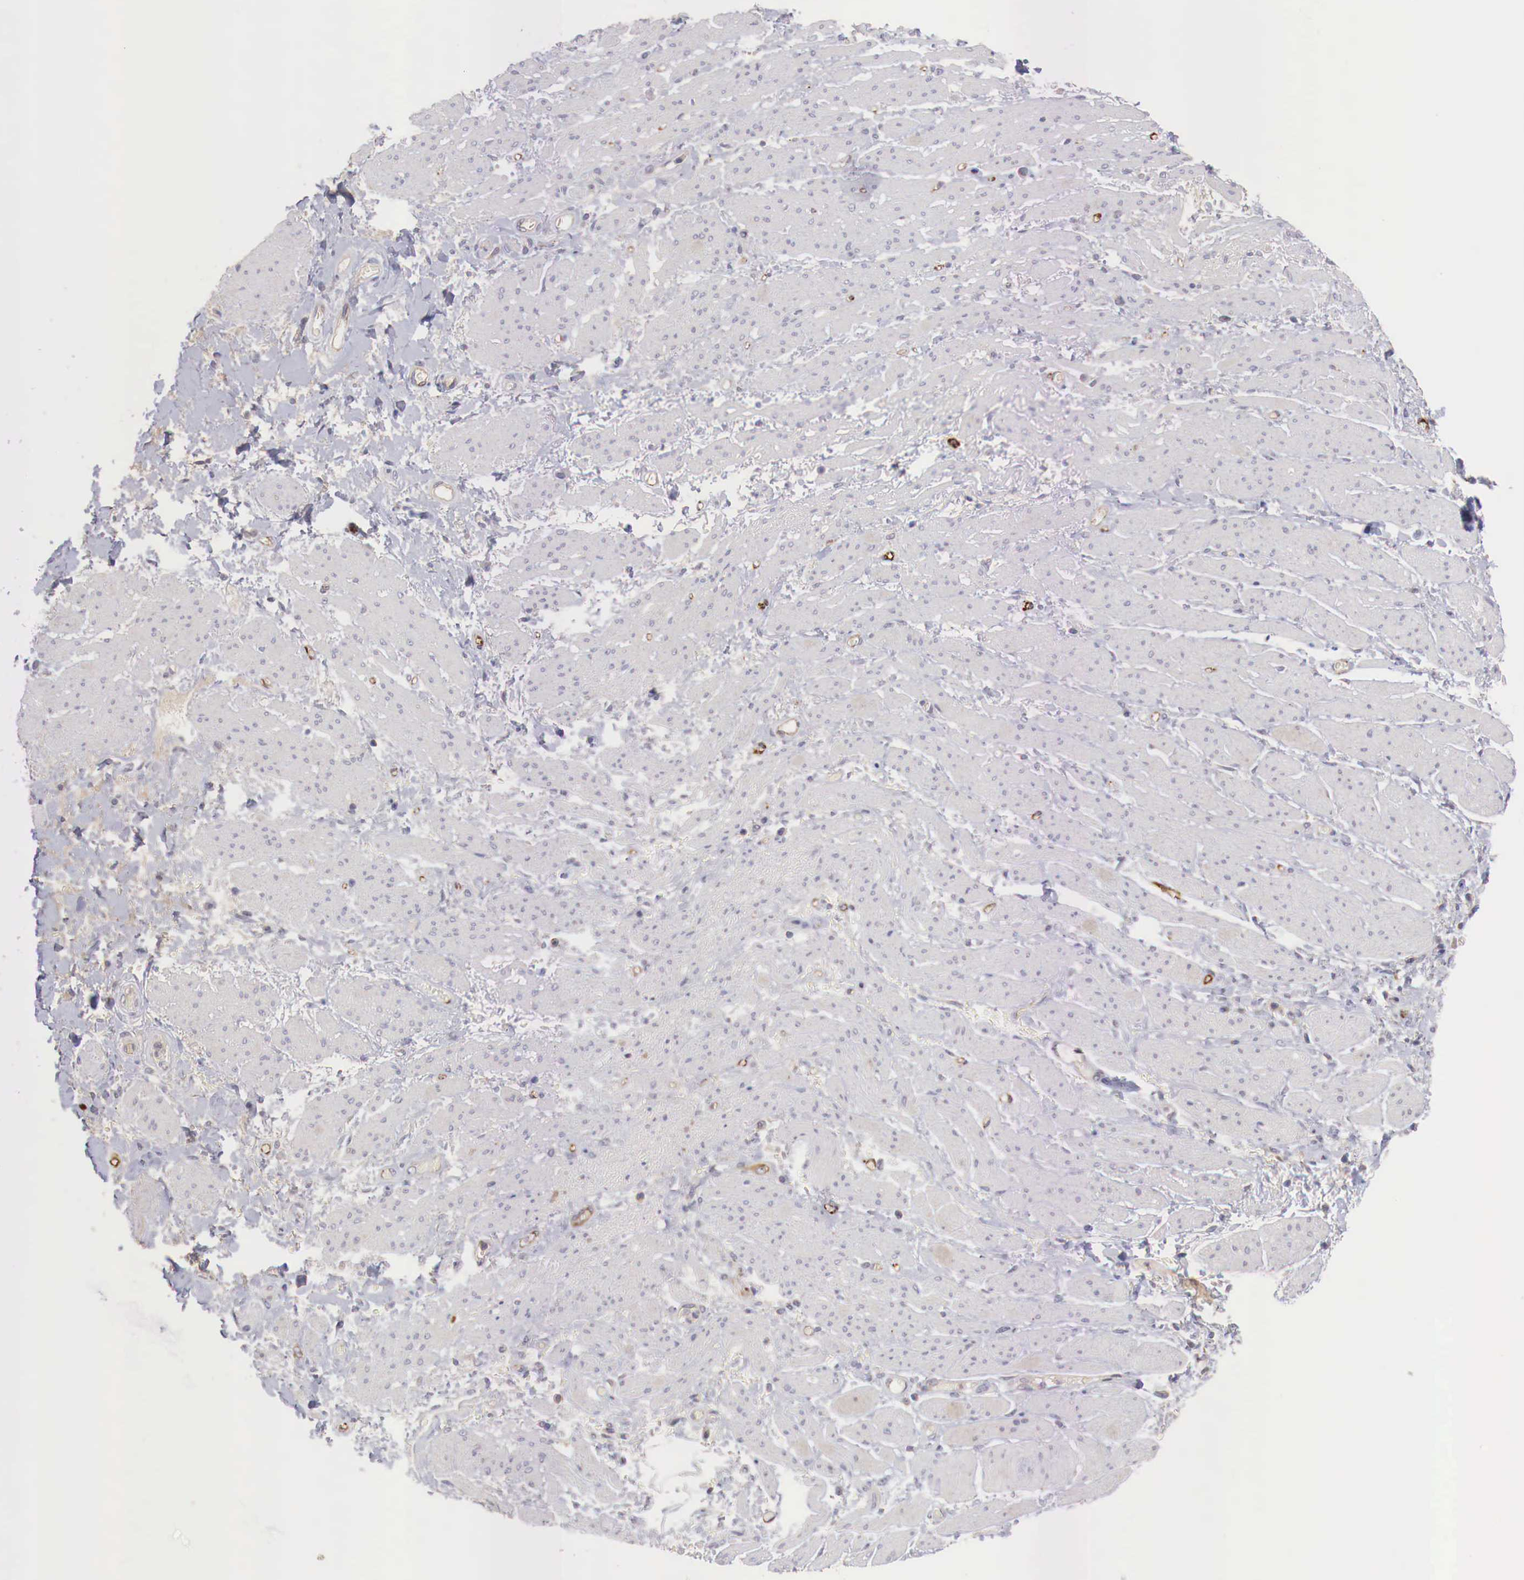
{"staining": {"intensity": "negative", "quantity": "none", "location": "none"}, "tissue": "stomach cancer", "cell_type": "Tumor cells", "image_type": "cancer", "snomed": [{"axis": "morphology", "description": "Adenocarcinoma, NOS"}, {"axis": "topography", "description": "Pancreas"}, {"axis": "topography", "description": "Stomach, upper"}], "caption": "DAB immunohistochemical staining of stomach cancer (adenocarcinoma) exhibits no significant staining in tumor cells. The staining is performed using DAB brown chromogen with nuclei counter-stained in using hematoxylin.", "gene": "WT1", "patient": {"sex": "male", "age": 77}}